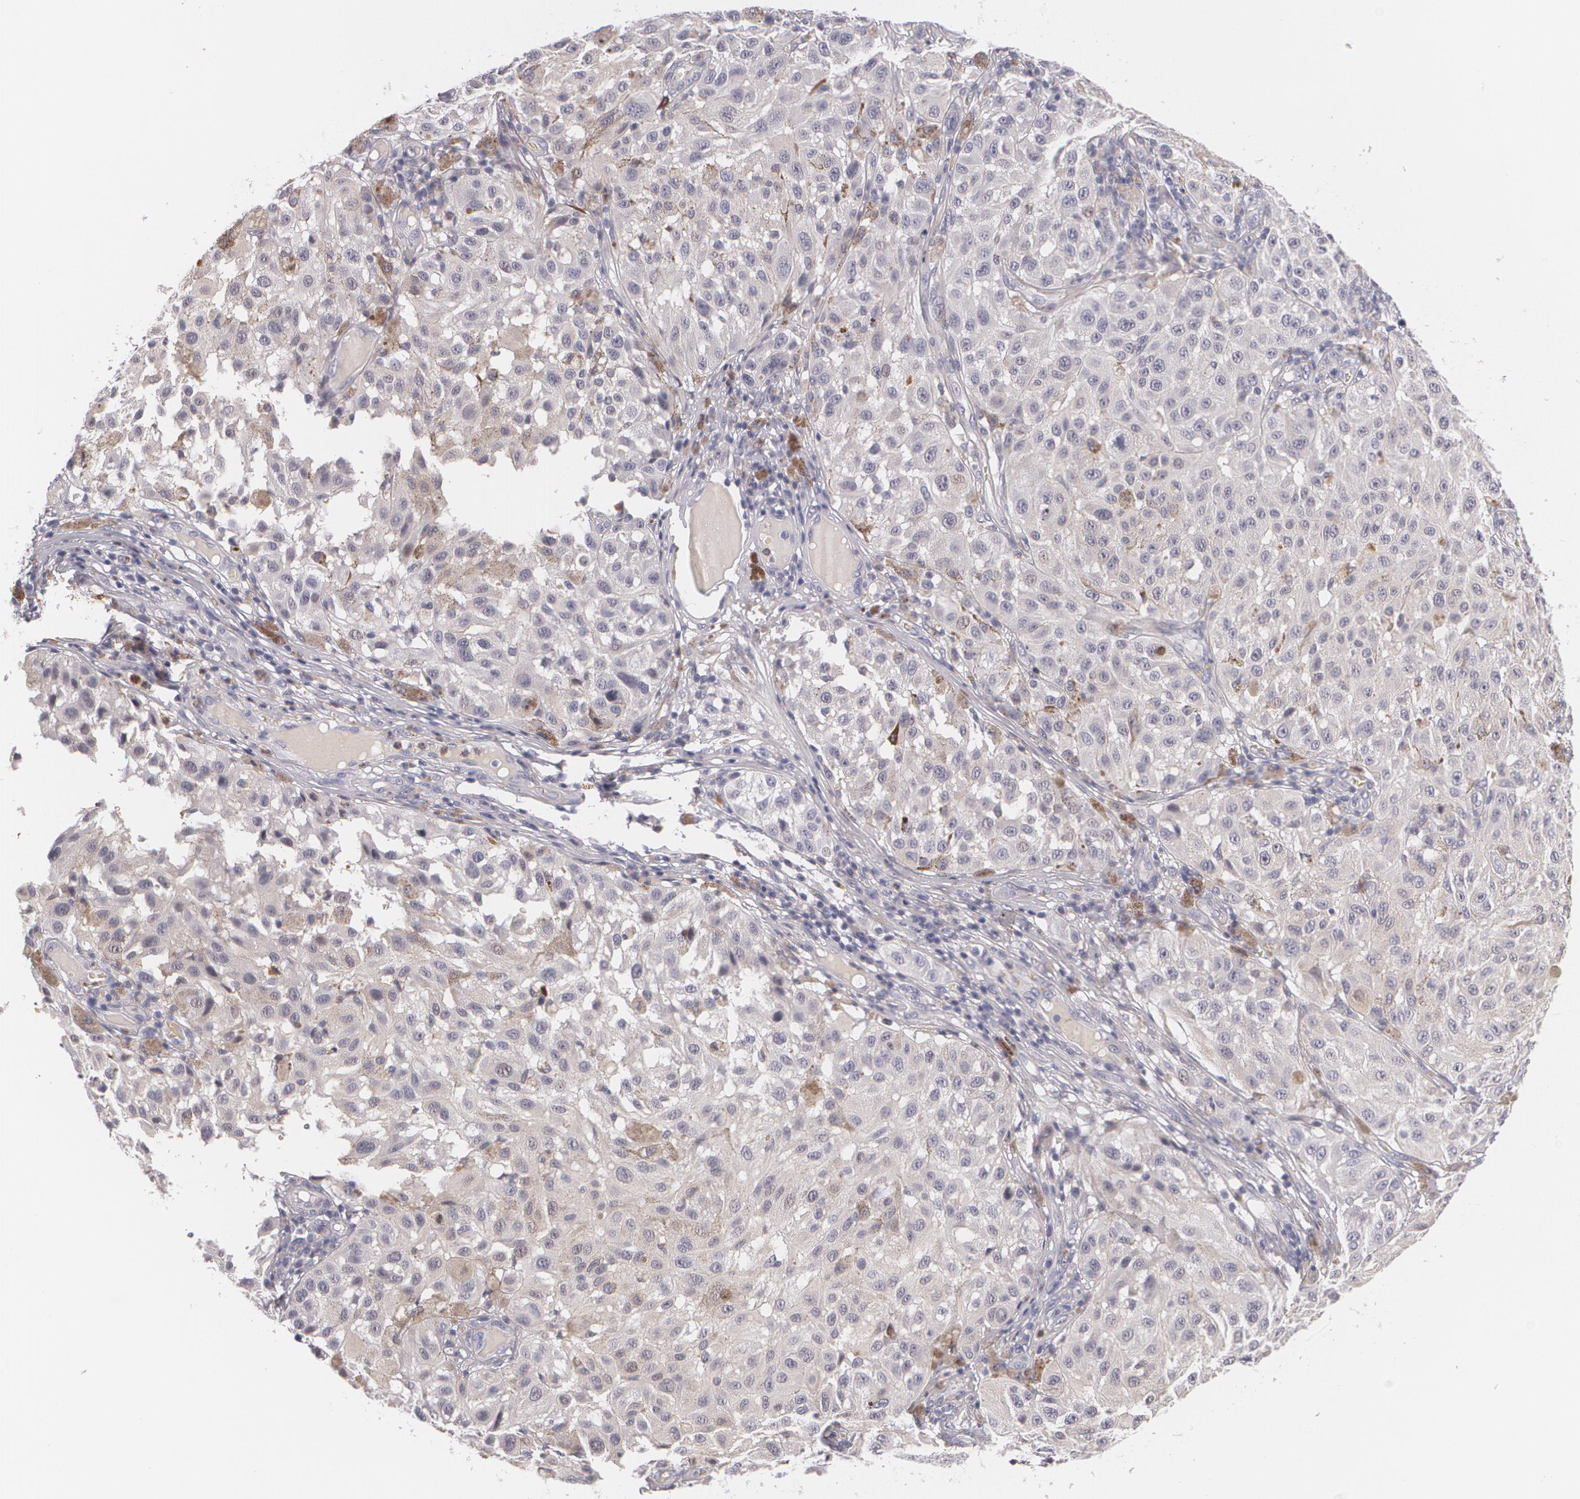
{"staining": {"intensity": "negative", "quantity": "none", "location": "none"}, "tissue": "melanoma", "cell_type": "Tumor cells", "image_type": "cancer", "snomed": [{"axis": "morphology", "description": "Malignant melanoma, NOS"}, {"axis": "topography", "description": "Skin"}], "caption": "Tumor cells show no significant protein staining in melanoma. (DAB immunohistochemistry (IHC), high magnification).", "gene": "FAM181A", "patient": {"sex": "female", "age": 64}}